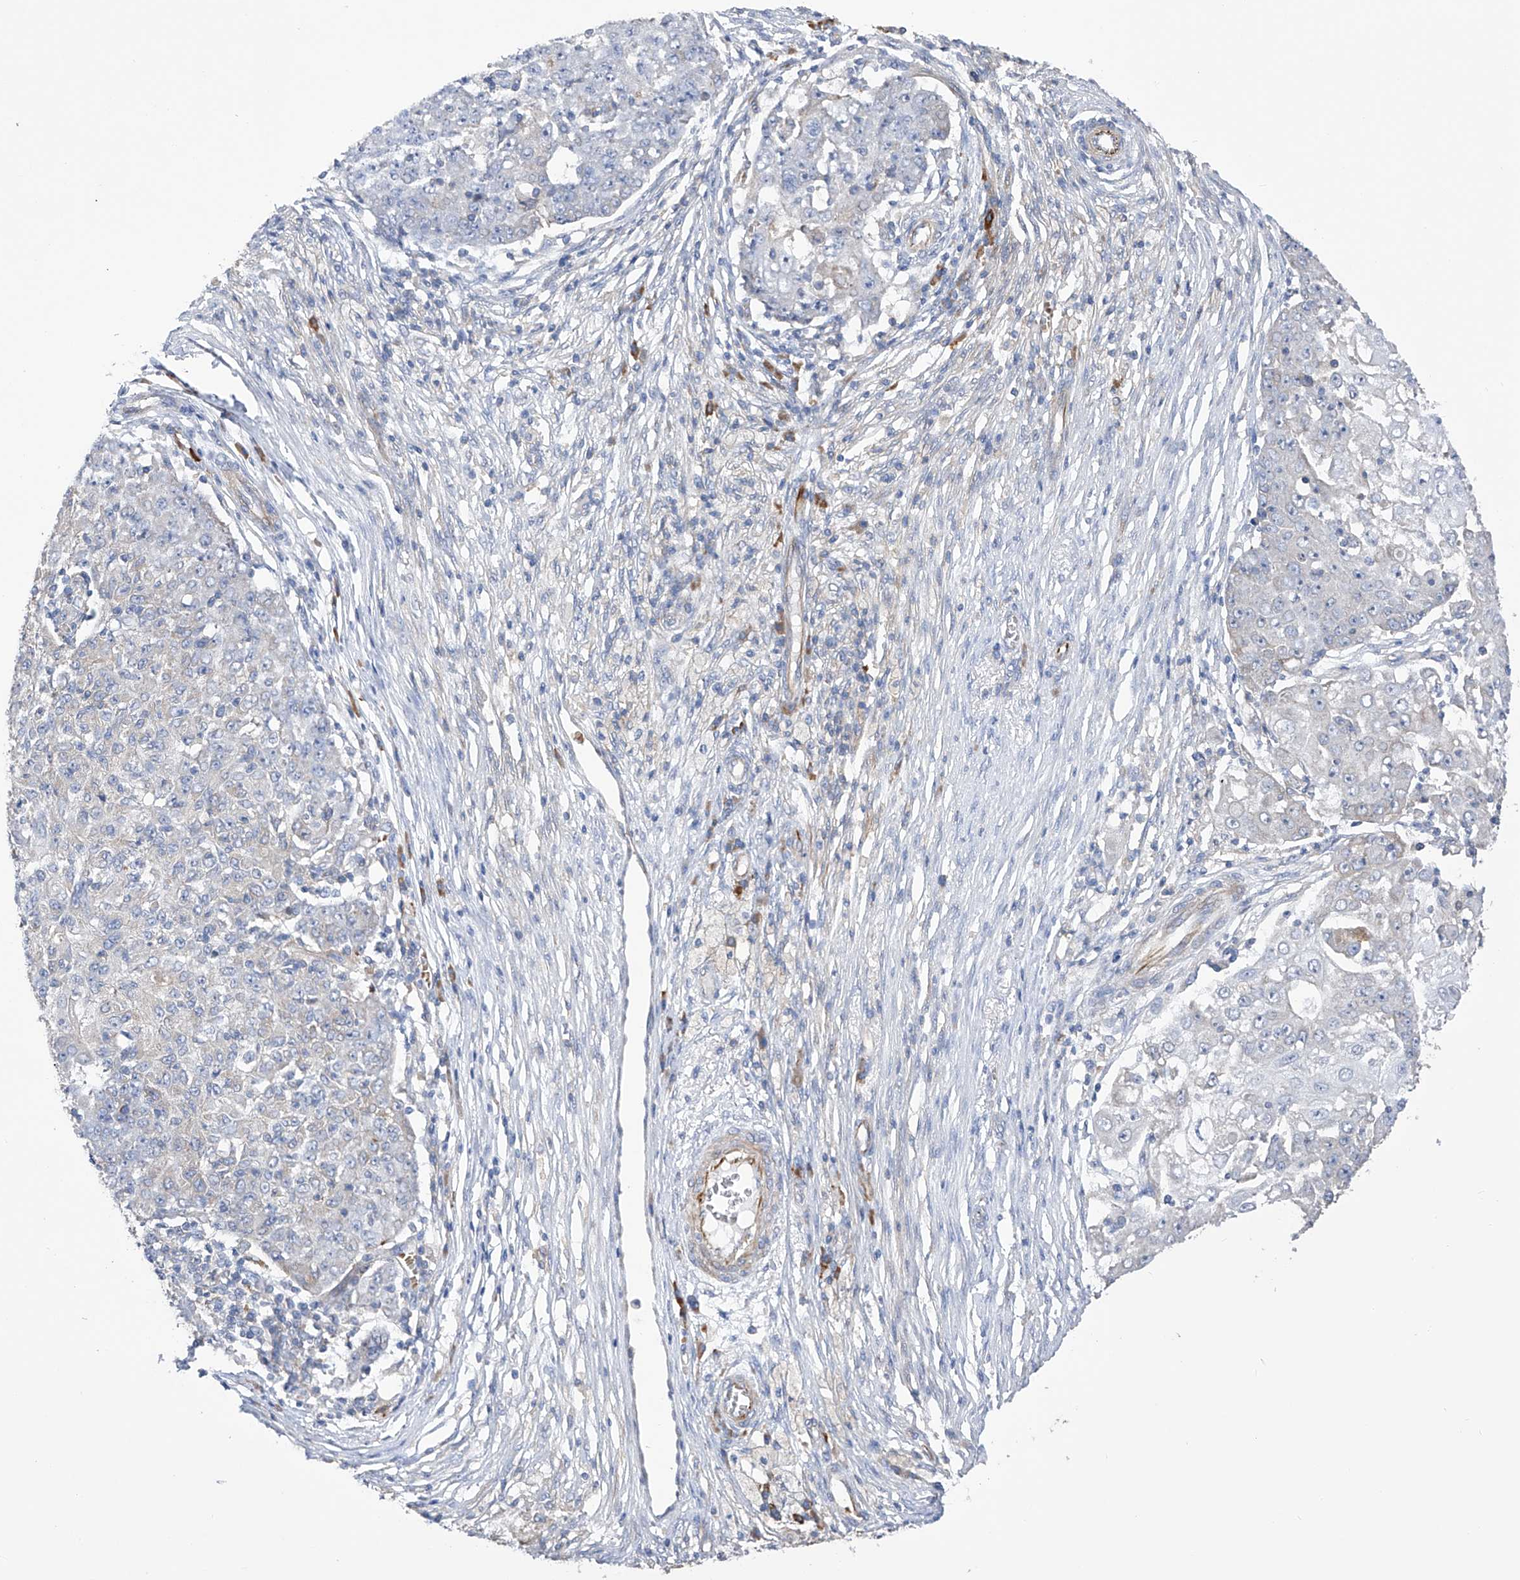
{"staining": {"intensity": "negative", "quantity": "none", "location": "none"}, "tissue": "ovarian cancer", "cell_type": "Tumor cells", "image_type": "cancer", "snomed": [{"axis": "morphology", "description": "Carcinoma, endometroid"}, {"axis": "topography", "description": "Ovary"}], "caption": "Immunohistochemical staining of human ovarian cancer (endometroid carcinoma) demonstrates no significant positivity in tumor cells.", "gene": "NFATC4", "patient": {"sex": "female", "age": 42}}